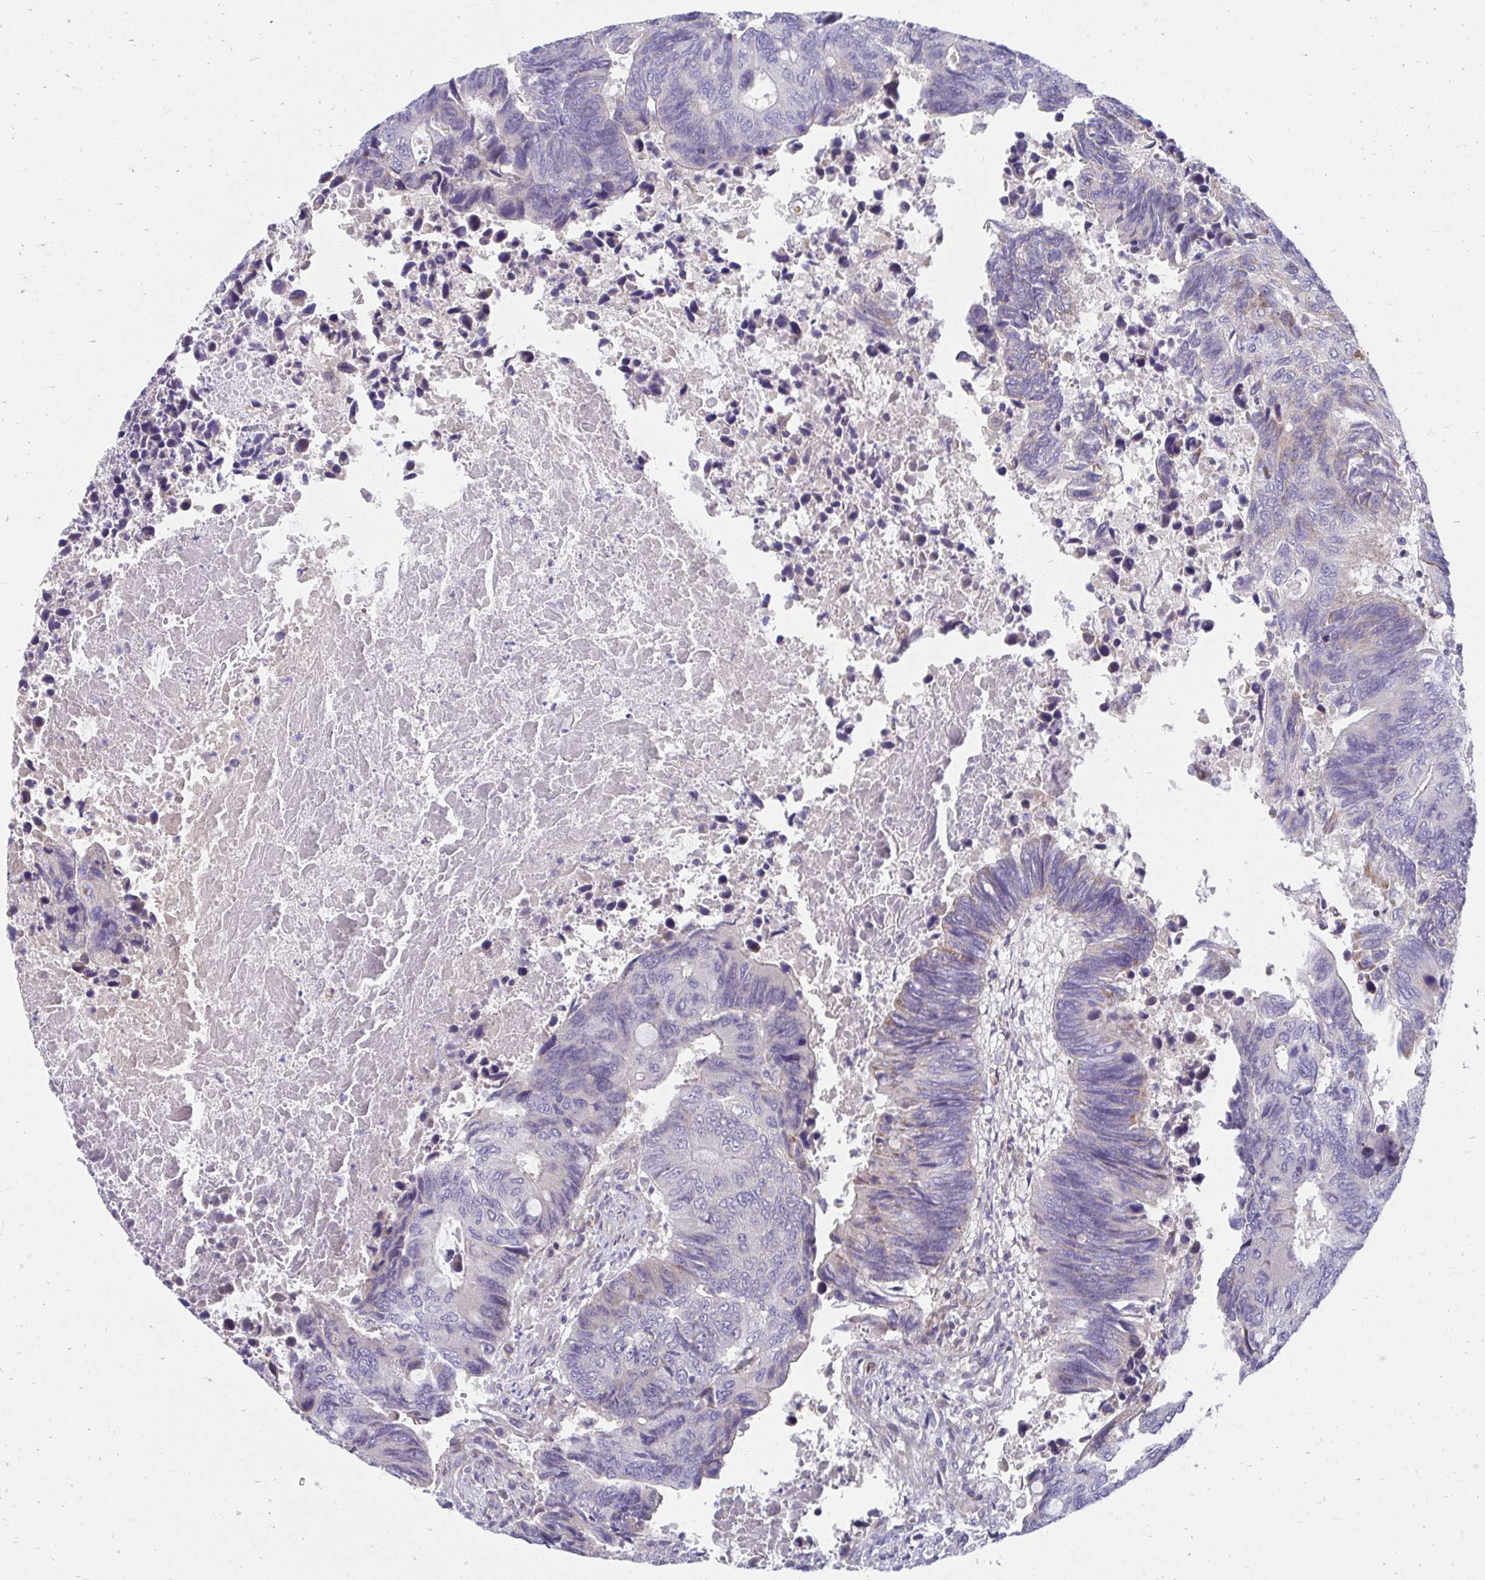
{"staining": {"intensity": "negative", "quantity": "none", "location": "none"}, "tissue": "colorectal cancer", "cell_type": "Tumor cells", "image_type": "cancer", "snomed": [{"axis": "morphology", "description": "Adenocarcinoma, NOS"}, {"axis": "topography", "description": "Colon"}], "caption": "Tumor cells show no significant positivity in colorectal cancer (adenocarcinoma).", "gene": "SLAMF7", "patient": {"sex": "male", "age": 87}}